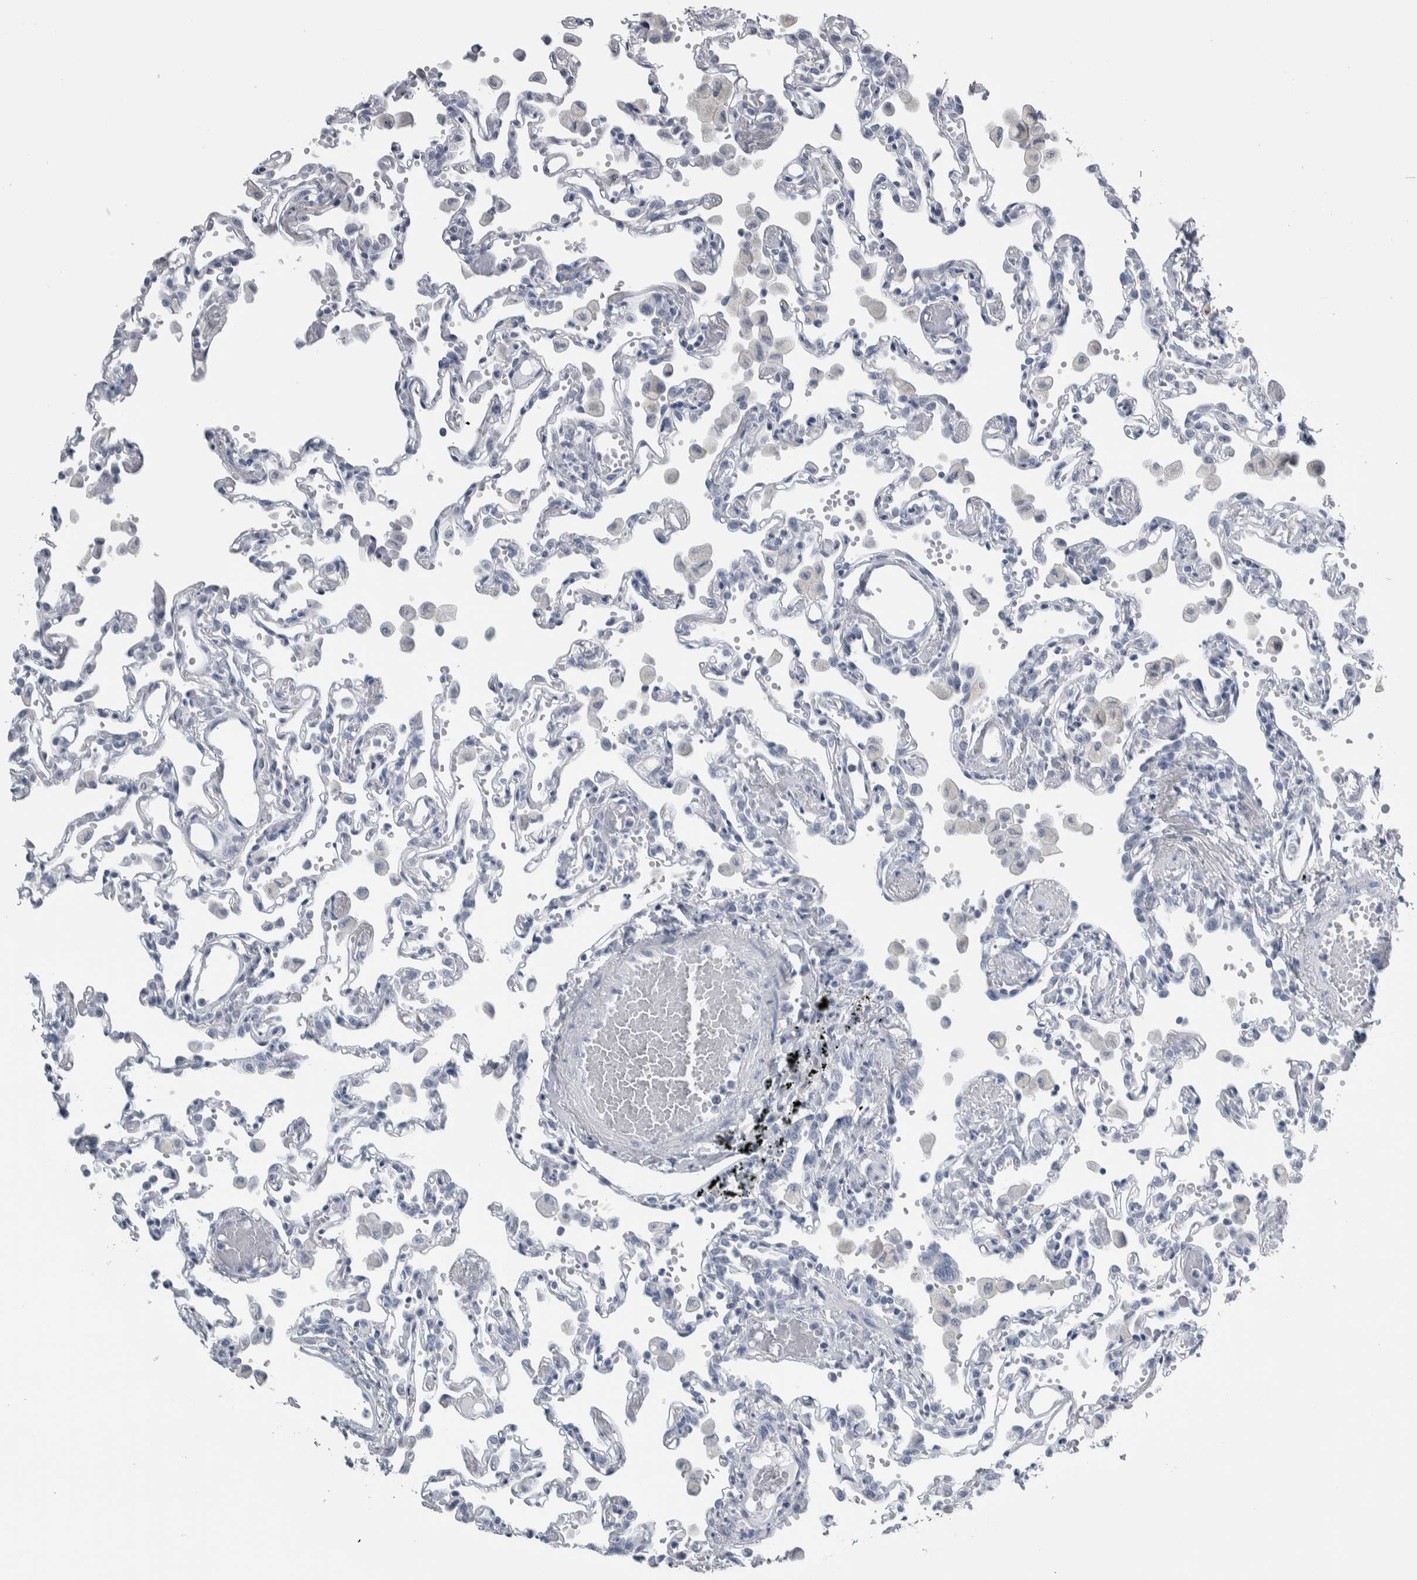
{"staining": {"intensity": "negative", "quantity": "none", "location": "none"}, "tissue": "lung", "cell_type": "Alveolar cells", "image_type": "normal", "snomed": [{"axis": "morphology", "description": "Normal tissue, NOS"}, {"axis": "topography", "description": "Bronchus"}, {"axis": "topography", "description": "Lung"}], "caption": "Immunohistochemical staining of benign human lung reveals no significant positivity in alveolar cells. The staining was performed using DAB (3,3'-diaminobenzidine) to visualize the protein expression in brown, while the nuclei were stained in blue with hematoxylin (Magnification: 20x).", "gene": "CDH17", "patient": {"sex": "female", "age": 49}}